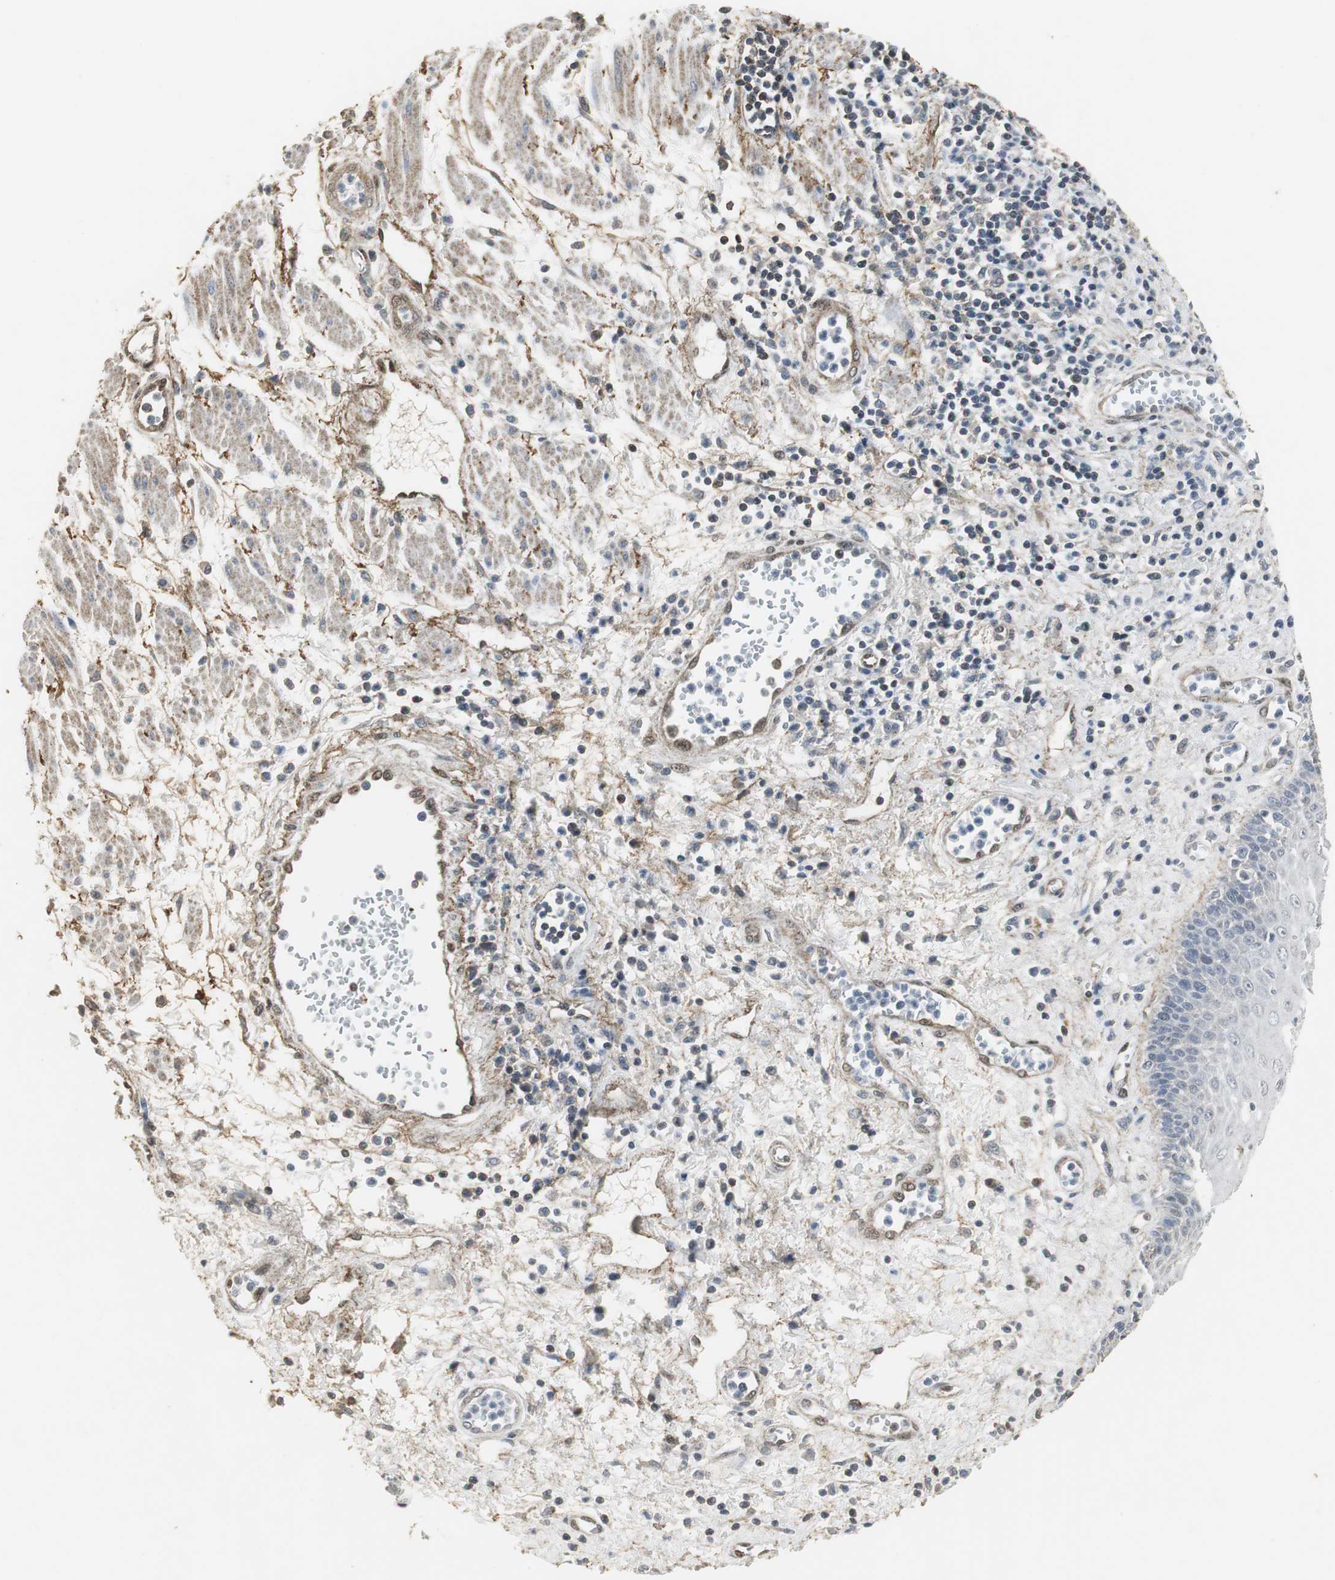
{"staining": {"intensity": "moderate", "quantity": "<25%", "location": "cytoplasmic/membranous"}, "tissue": "esophagus", "cell_type": "Squamous epithelial cells", "image_type": "normal", "snomed": [{"axis": "morphology", "description": "Normal tissue, NOS"}, {"axis": "morphology", "description": "Squamous cell carcinoma, NOS"}, {"axis": "topography", "description": "Esophagus"}], "caption": "Immunohistochemistry (IHC) (DAB (3,3'-diaminobenzidine)) staining of normal human esophagus displays moderate cytoplasmic/membranous protein staining in about <25% of squamous epithelial cells.", "gene": "DNAJB4", "patient": {"sex": "male", "age": 65}}